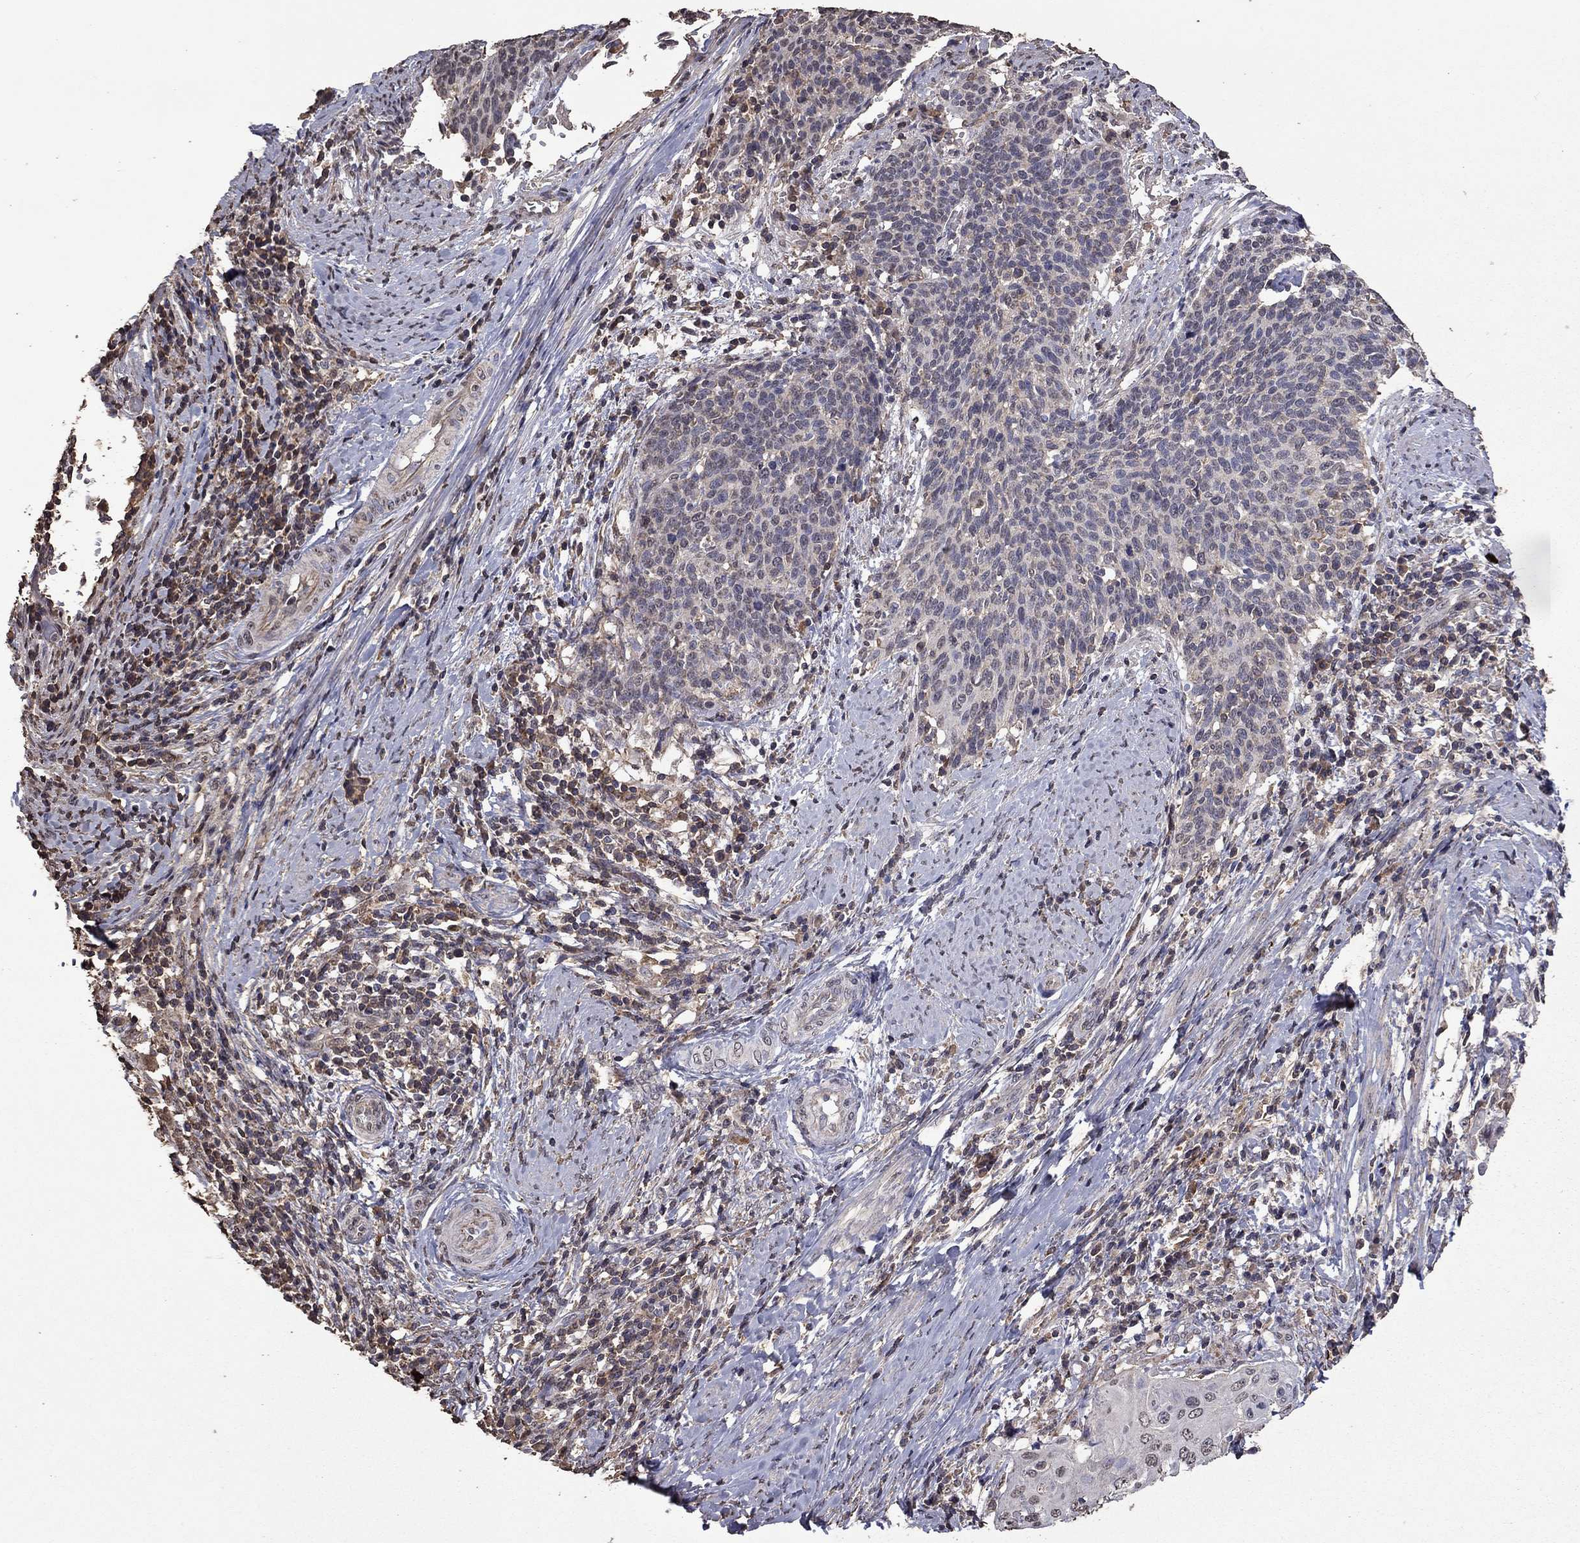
{"staining": {"intensity": "negative", "quantity": "none", "location": "none"}, "tissue": "cervical cancer", "cell_type": "Tumor cells", "image_type": "cancer", "snomed": [{"axis": "morphology", "description": "Squamous cell carcinoma, NOS"}, {"axis": "topography", "description": "Cervix"}], "caption": "Immunohistochemistry of human cervical cancer displays no positivity in tumor cells. (Stains: DAB (3,3'-diaminobenzidine) immunohistochemistry with hematoxylin counter stain, Microscopy: brightfield microscopy at high magnification).", "gene": "SERPINA5", "patient": {"sex": "female", "age": 39}}